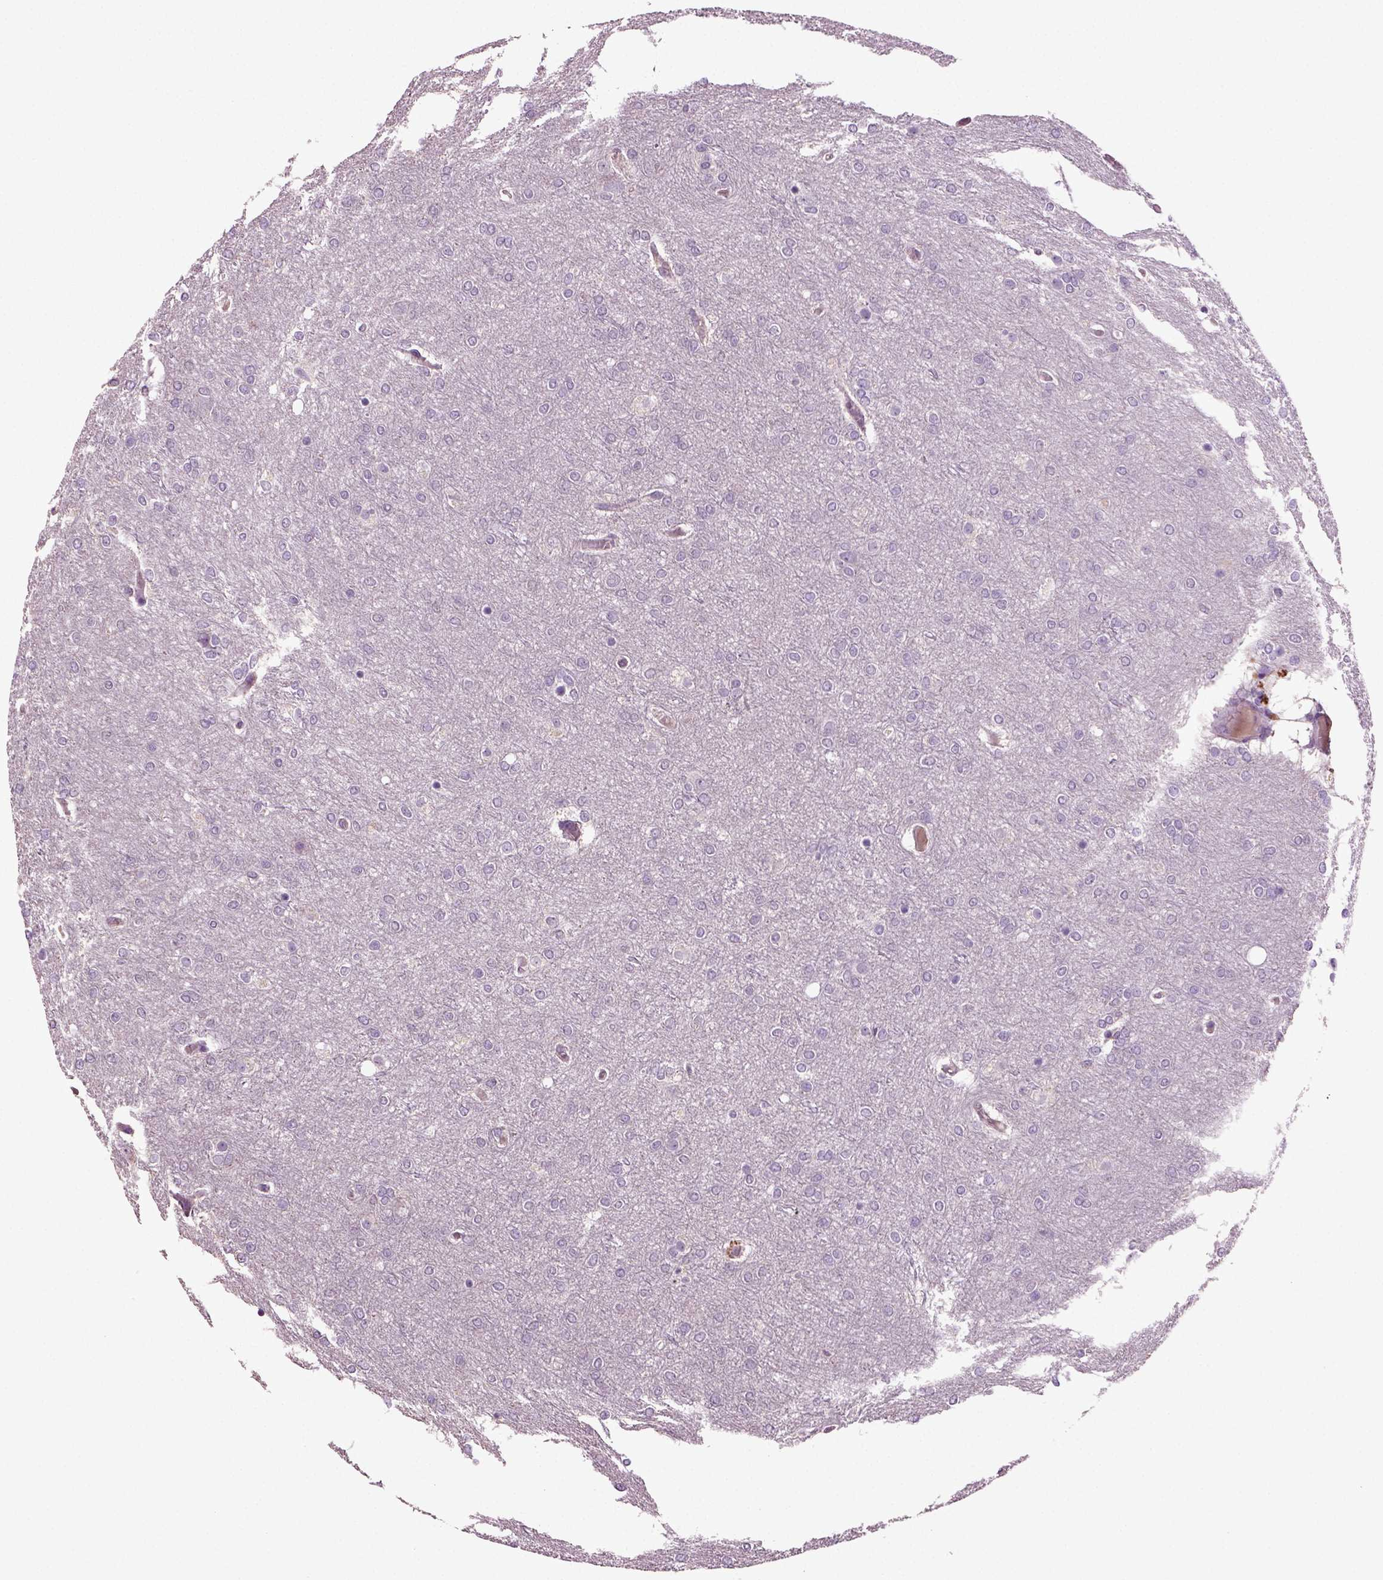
{"staining": {"intensity": "negative", "quantity": "none", "location": "none"}, "tissue": "glioma", "cell_type": "Tumor cells", "image_type": "cancer", "snomed": [{"axis": "morphology", "description": "Glioma, malignant, High grade"}, {"axis": "topography", "description": "Brain"}], "caption": "Immunohistochemistry (IHC) image of neoplastic tissue: human malignant glioma (high-grade) stained with DAB (3,3'-diaminobenzidine) reveals no significant protein expression in tumor cells.", "gene": "DEFB118", "patient": {"sex": "female", "age": 61}}